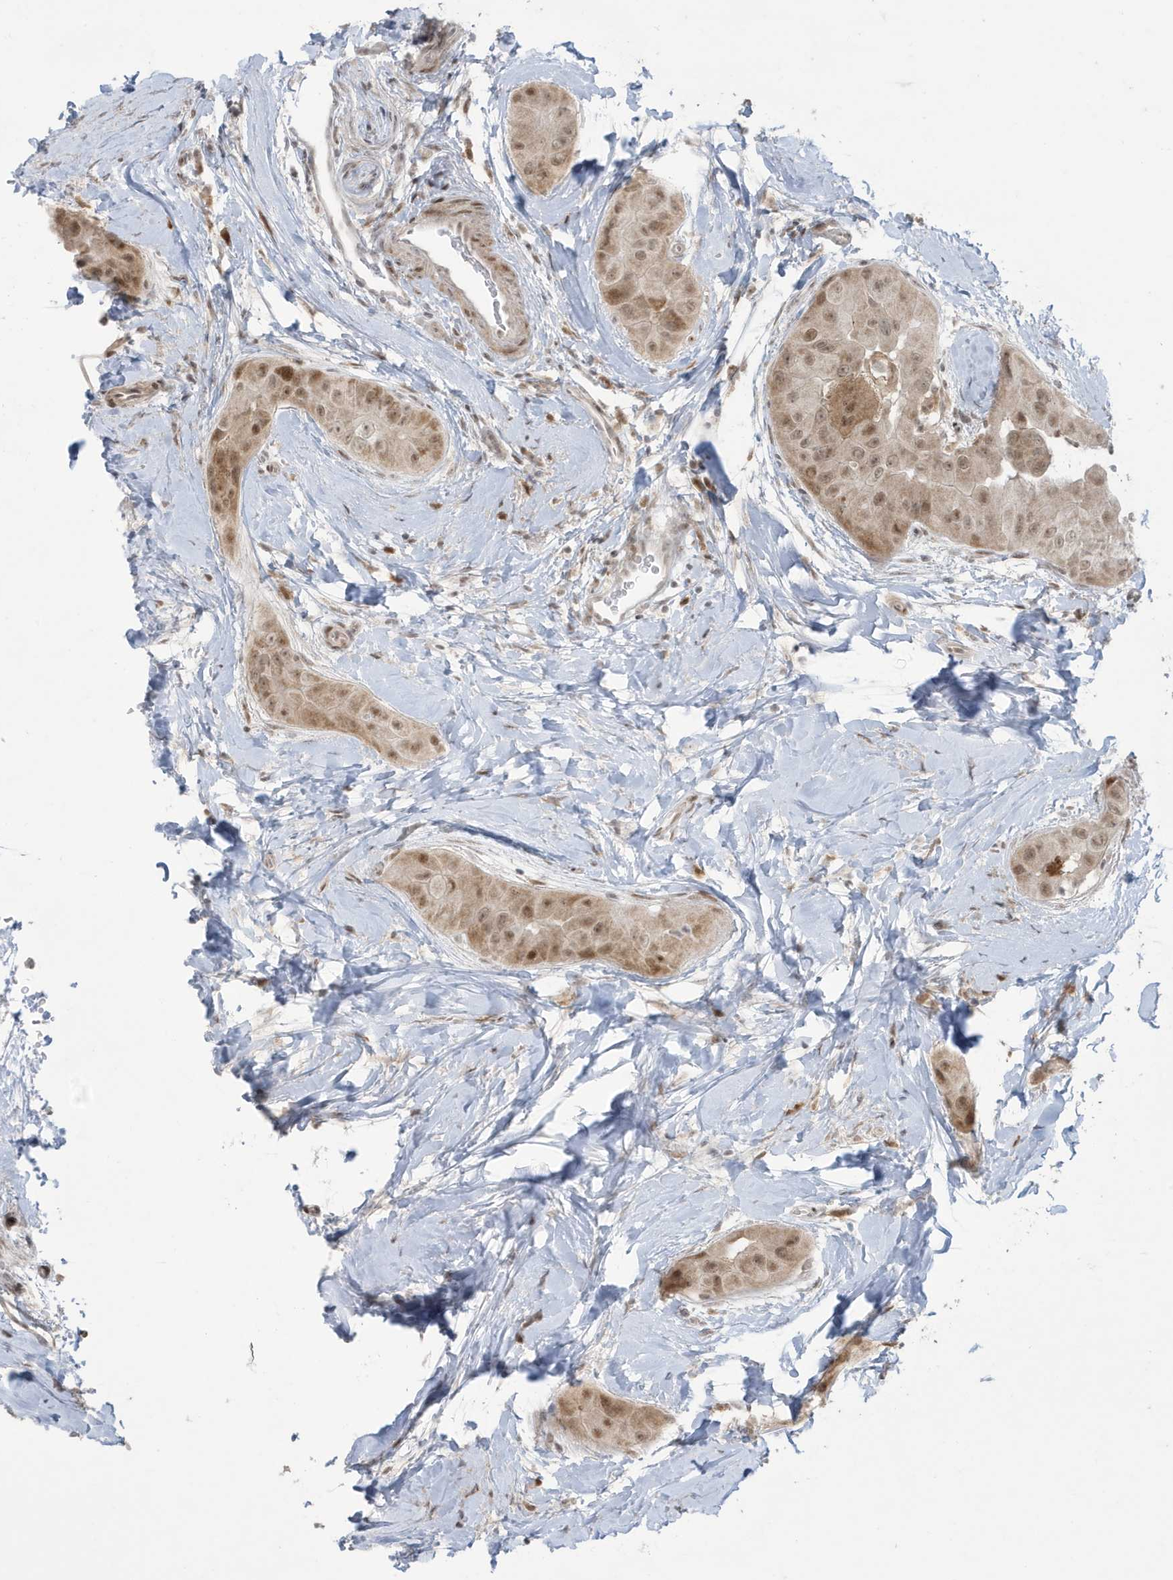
{"staining": {"intensity": "moderate", "quantity": ">75%", "location": "cytoplasmic/membranous,nuclear"}, "tissue": "thyroid cancer", "cell_type": "Tumor cells", "image_type": "cancer", "snomed": [{"axis": "morphology", "description": "Papillary adenocarcinoma, NOS"}, {"axis": "topography", "description": "Thyroid gland"}], "caption": "This micrograph exhibits thyroid cancer stained with immunohistochemistry to label a protein in brown. The cytoplasmic/membranous and nuclear of tumor cells show moderate positivity for the protein. Nuclei are counter-stained blue.", "gene": "C1orf52", "patient": {"sex": "male", "age": 33}}